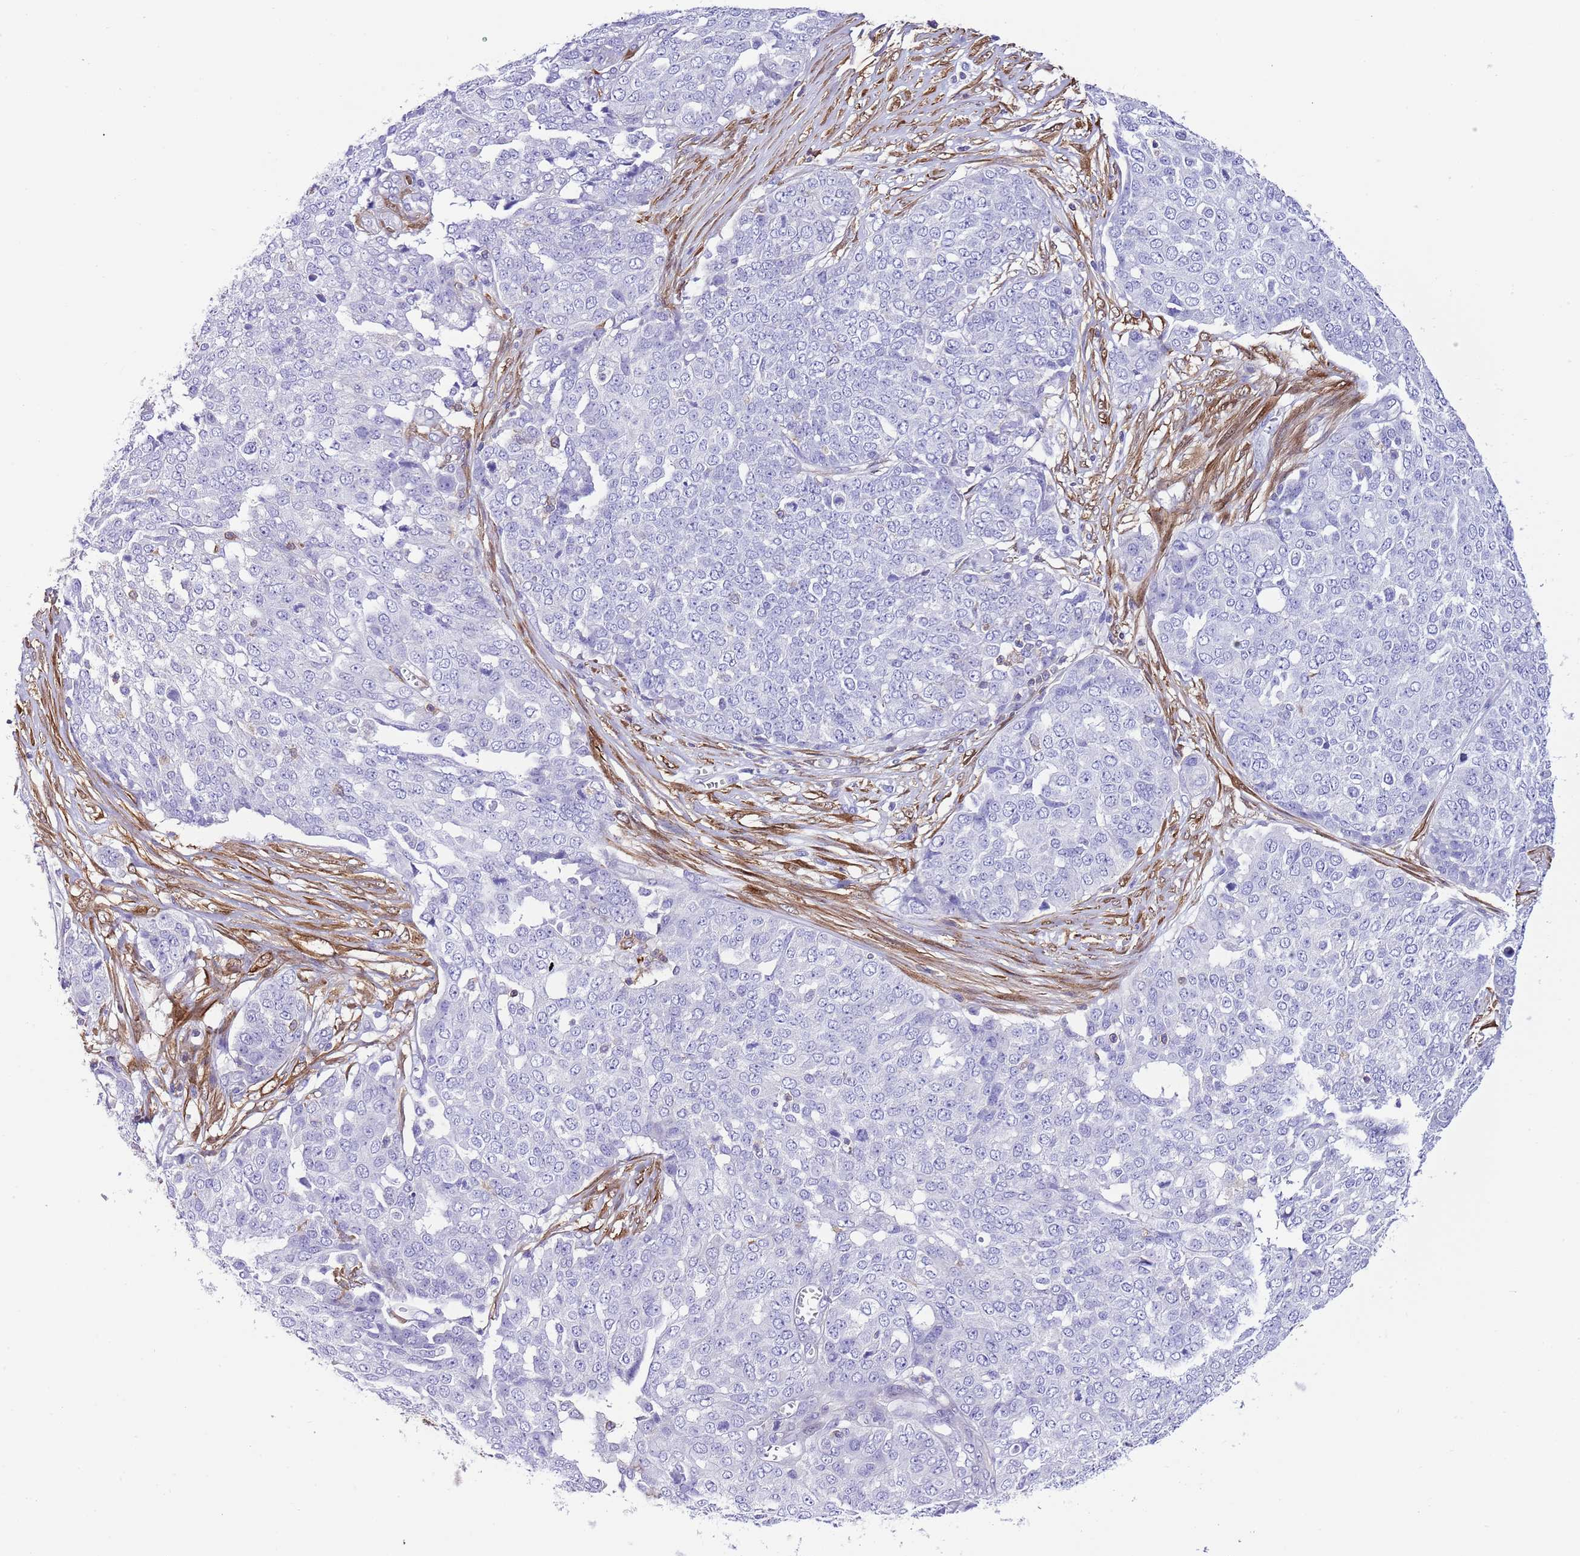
{"staining": {"intensity": "negative", "quantity": "none", "location": "none"}, "tissue": "ovarian cancer", "cell_type": "Tumor cells", "image_type": "cancer", "snomed": [{"axis": "morphology", "description": "Cystadenocarcinoma, serous, NOS"}, {"axis": "topography", "description": "Soft tissue"}, {"axis": "topography", "description": "Ovary"}], "caption": "Tumor cells are negative for brown protein staining in ovarian cancer.", "gene": "CNN2", "patient": {"sex": "female", "age": 57}}